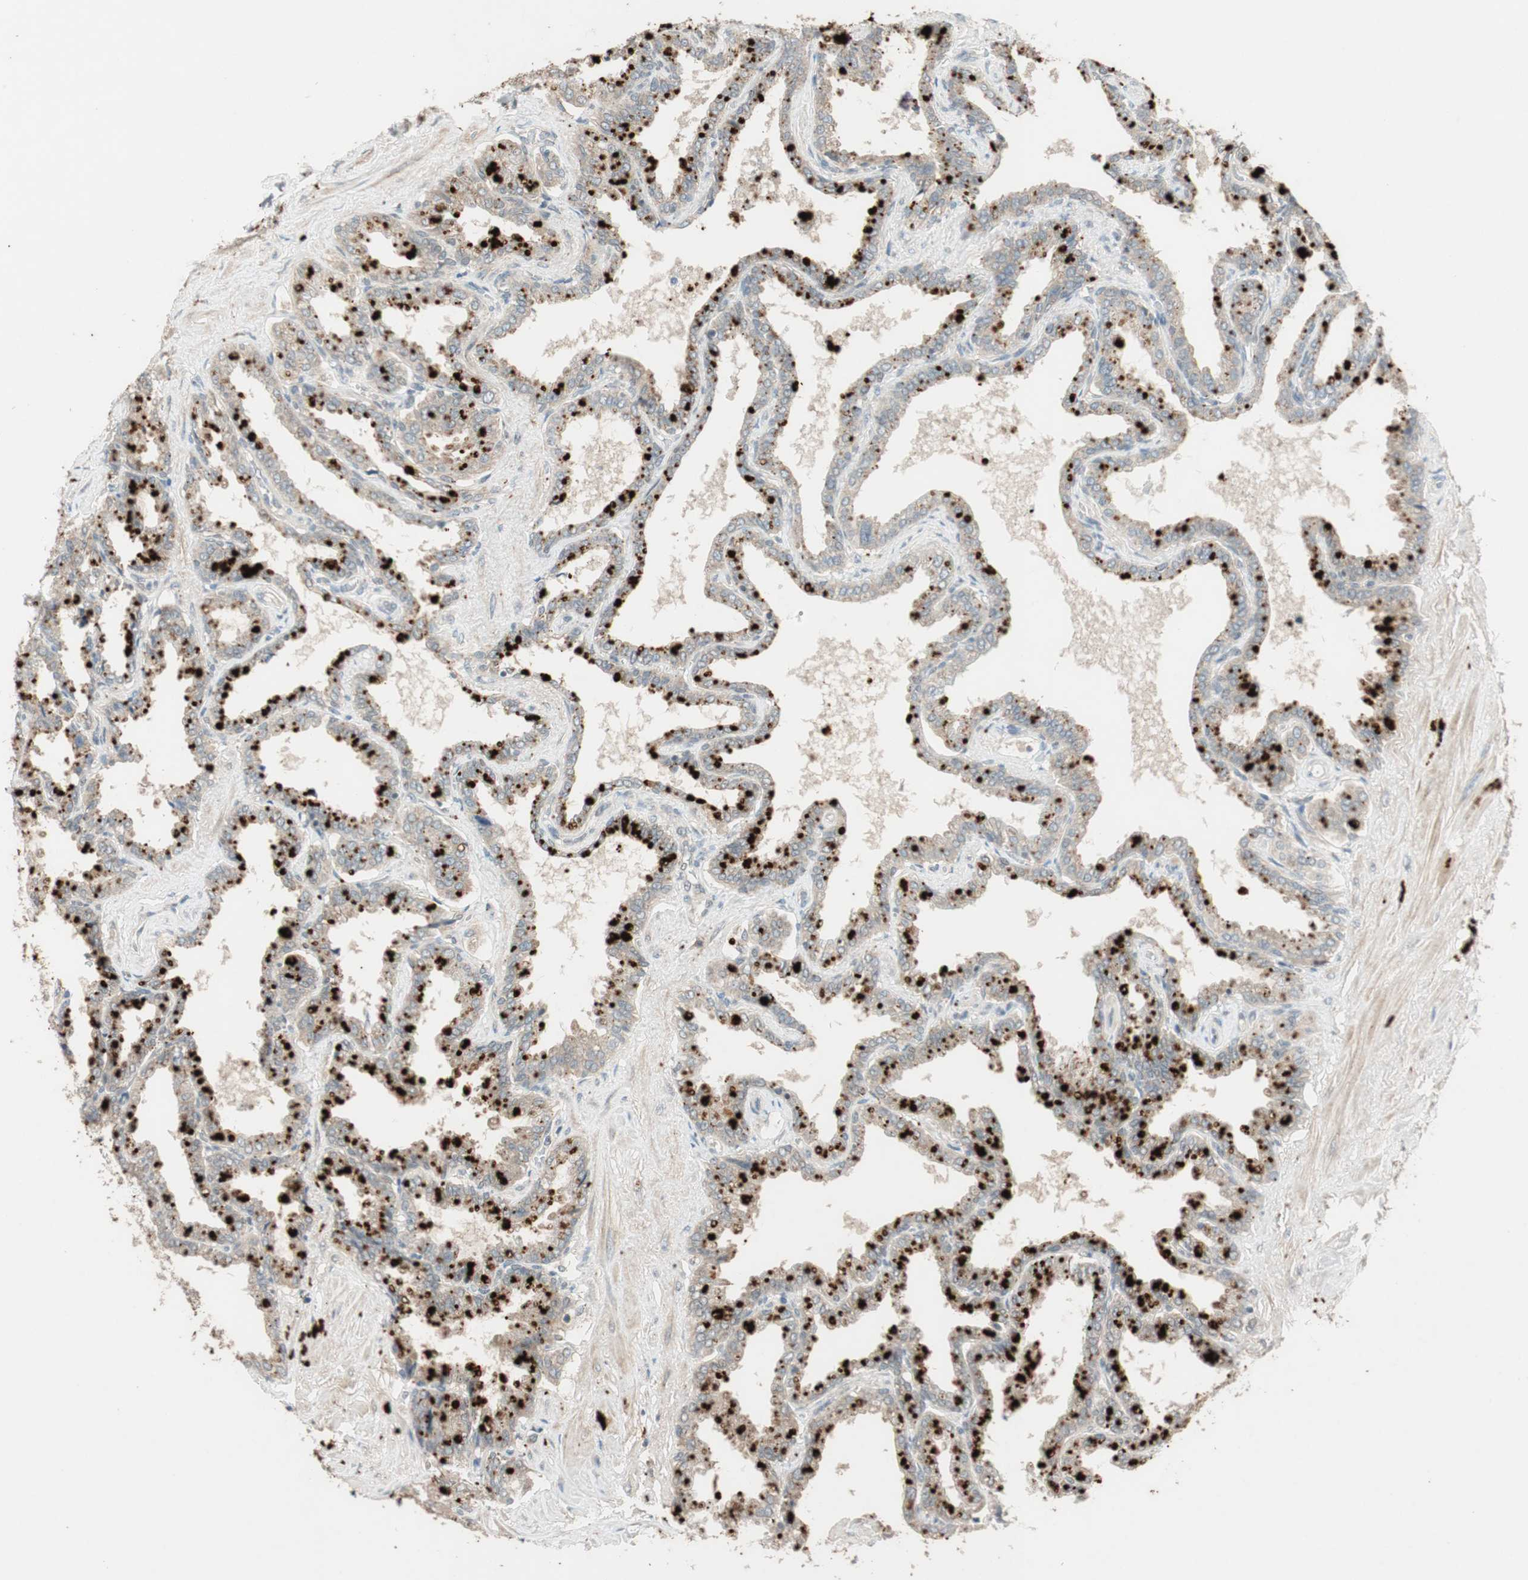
{"staining": {"intensity": "strong", "quantity": ">75%", "location": "cytoplasmic/membranous"}, "tissue": "seminal vesicle", "cell_type": "Glandular cells", "image_type": "normal", "snomed": [{"axis": "morphology", "description": "Normal tissue, NOS"}, {"axis": "topography", "description": "Seminal veicle"}], "caption": "A high-resolution photomicrograph shows immunohistochemistry (IHC) staining of normal seminal vesicle, which demonstrates strong cytoplasmic/membranous positivity in about >75% of glandular cells.", "gene": "GLB1", "patient": {"sex": "male", "age": 46}}